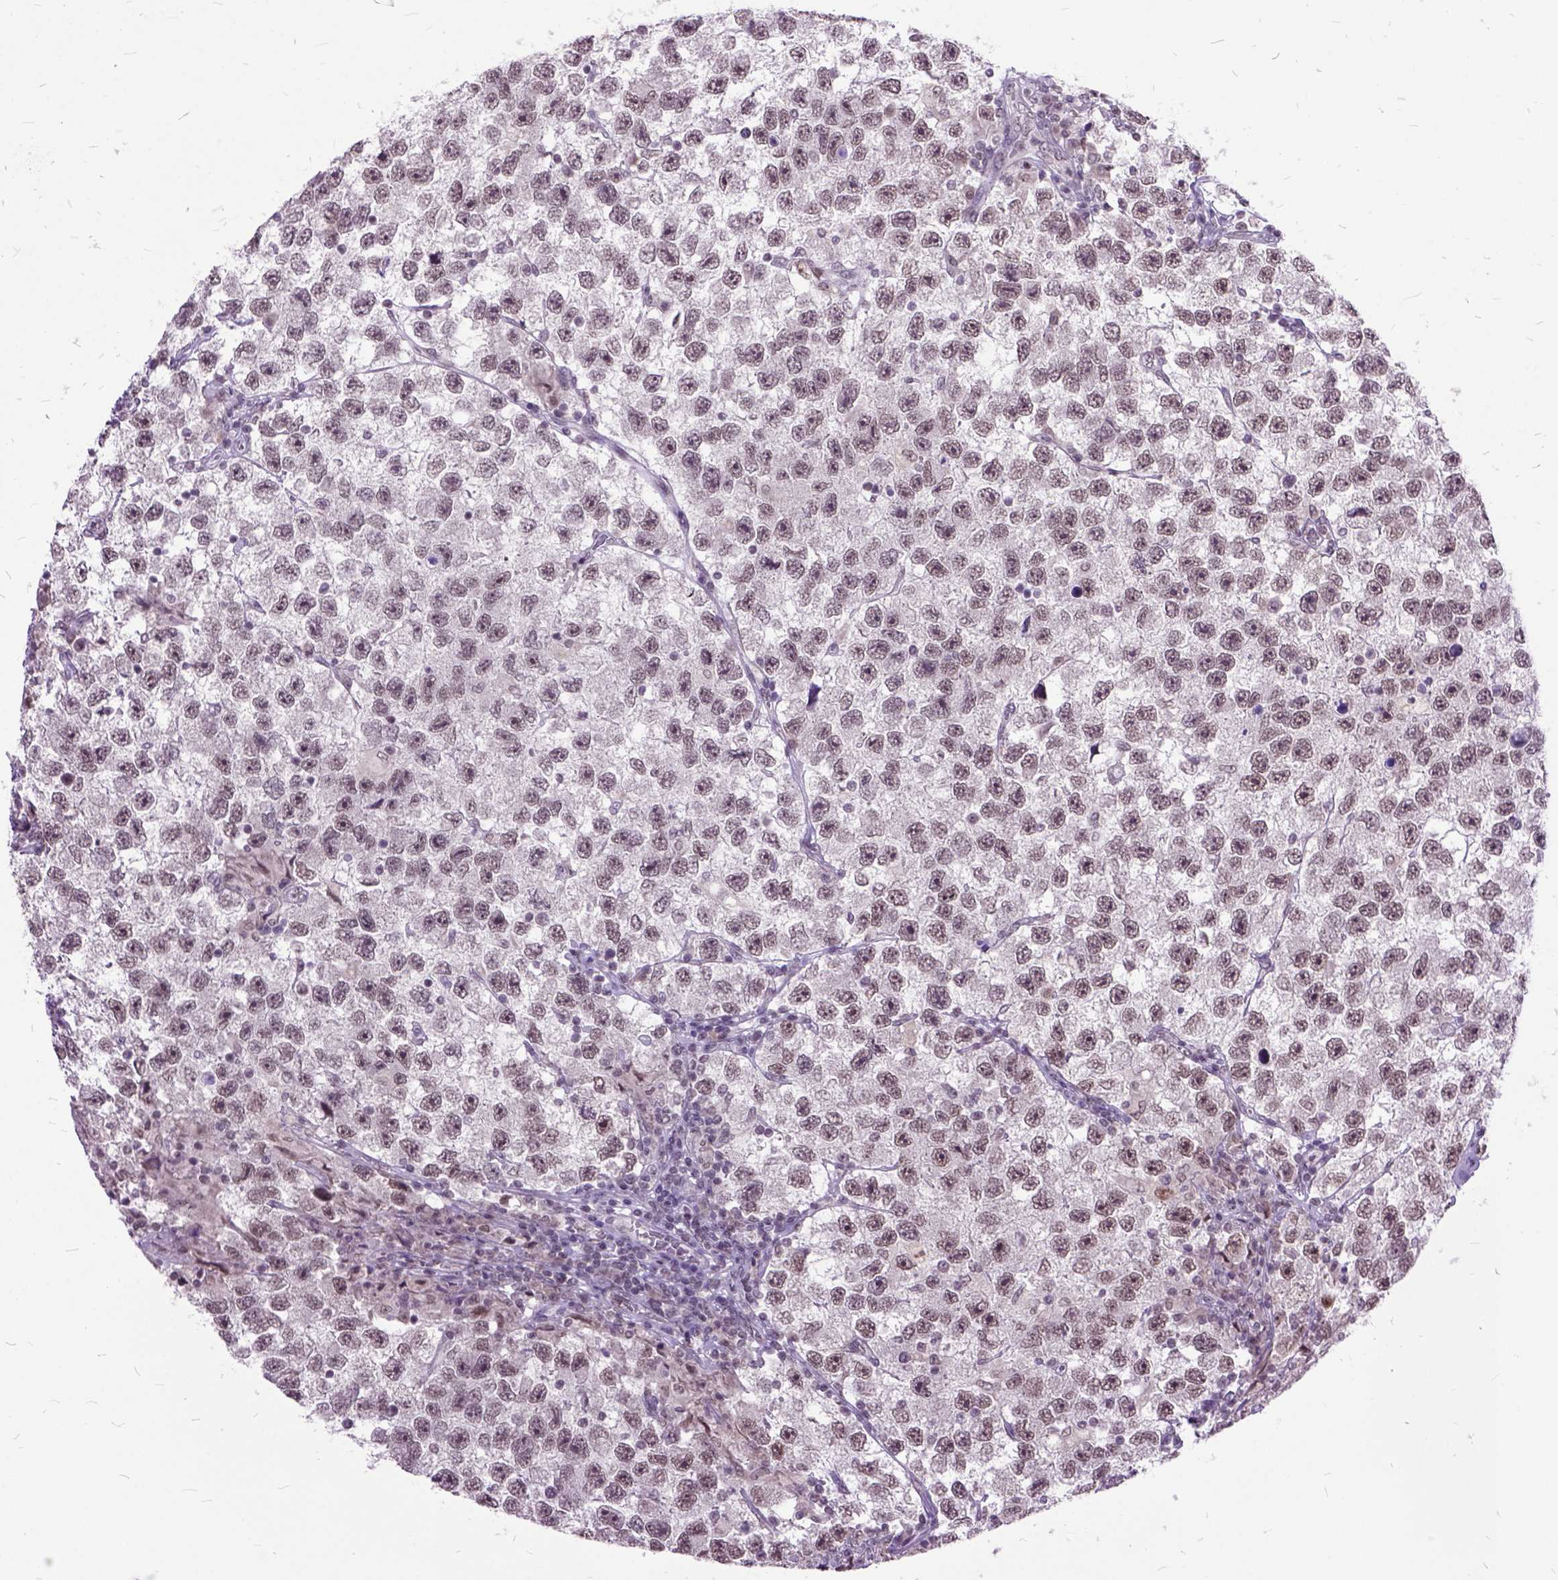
{"staining": {"intensity": "moderate", "quantity": ">75%", "location": "nuclear"}, "tissue": "testis cancer", "cell_type": "Tumor cells", "image_type": "cancer", "snomed": [{"axis": "morphology", "description": "Seminoma, NOS"}, {"axis": "topography", "description": "Testis"}], "caption": "Immunohistochemical staining of testis cancer demonstrates moderate nuclear protein staining in approximately >75% of tumor cells.", "gene": "ORC5", "patient": {"sex": "male", "age": 26}}